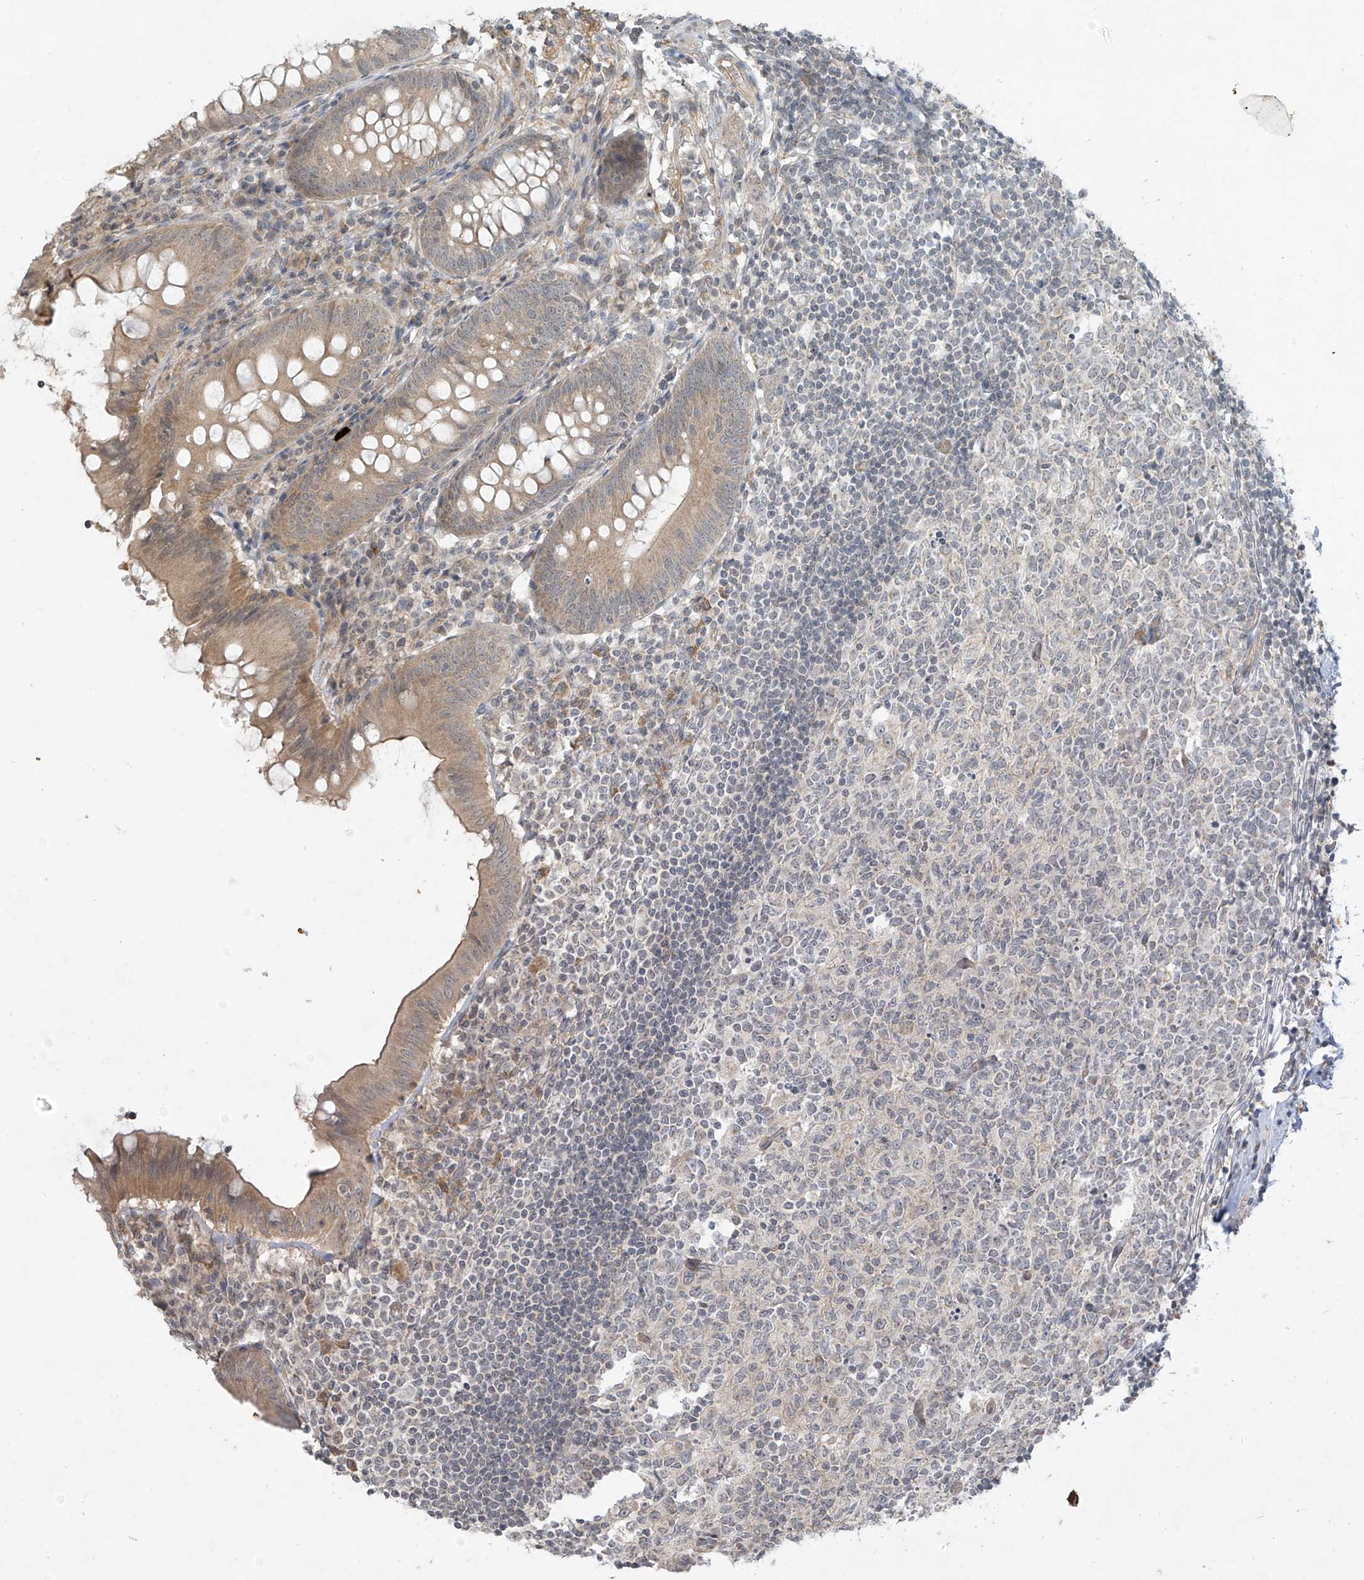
{"staining": {"intensity": "moderate", "quantity": ">75%", "location": "cytoplasmic/membranous"}, "tissue": "appendix", "cell_type": "Glandular cells", "image_type": "normal", "snomed": [{"axis": "morphology", "description": "Normal tissue, NOS"}, {"axis": "topography", "description": "Appendix"}], "caption": "A brown stain shows moderate cytoplasmic/membranous expression of a protein in glandular cells of benign human appendix.", "gene": "DGKQ", "patient": {"sex": "female", "age": 54}}